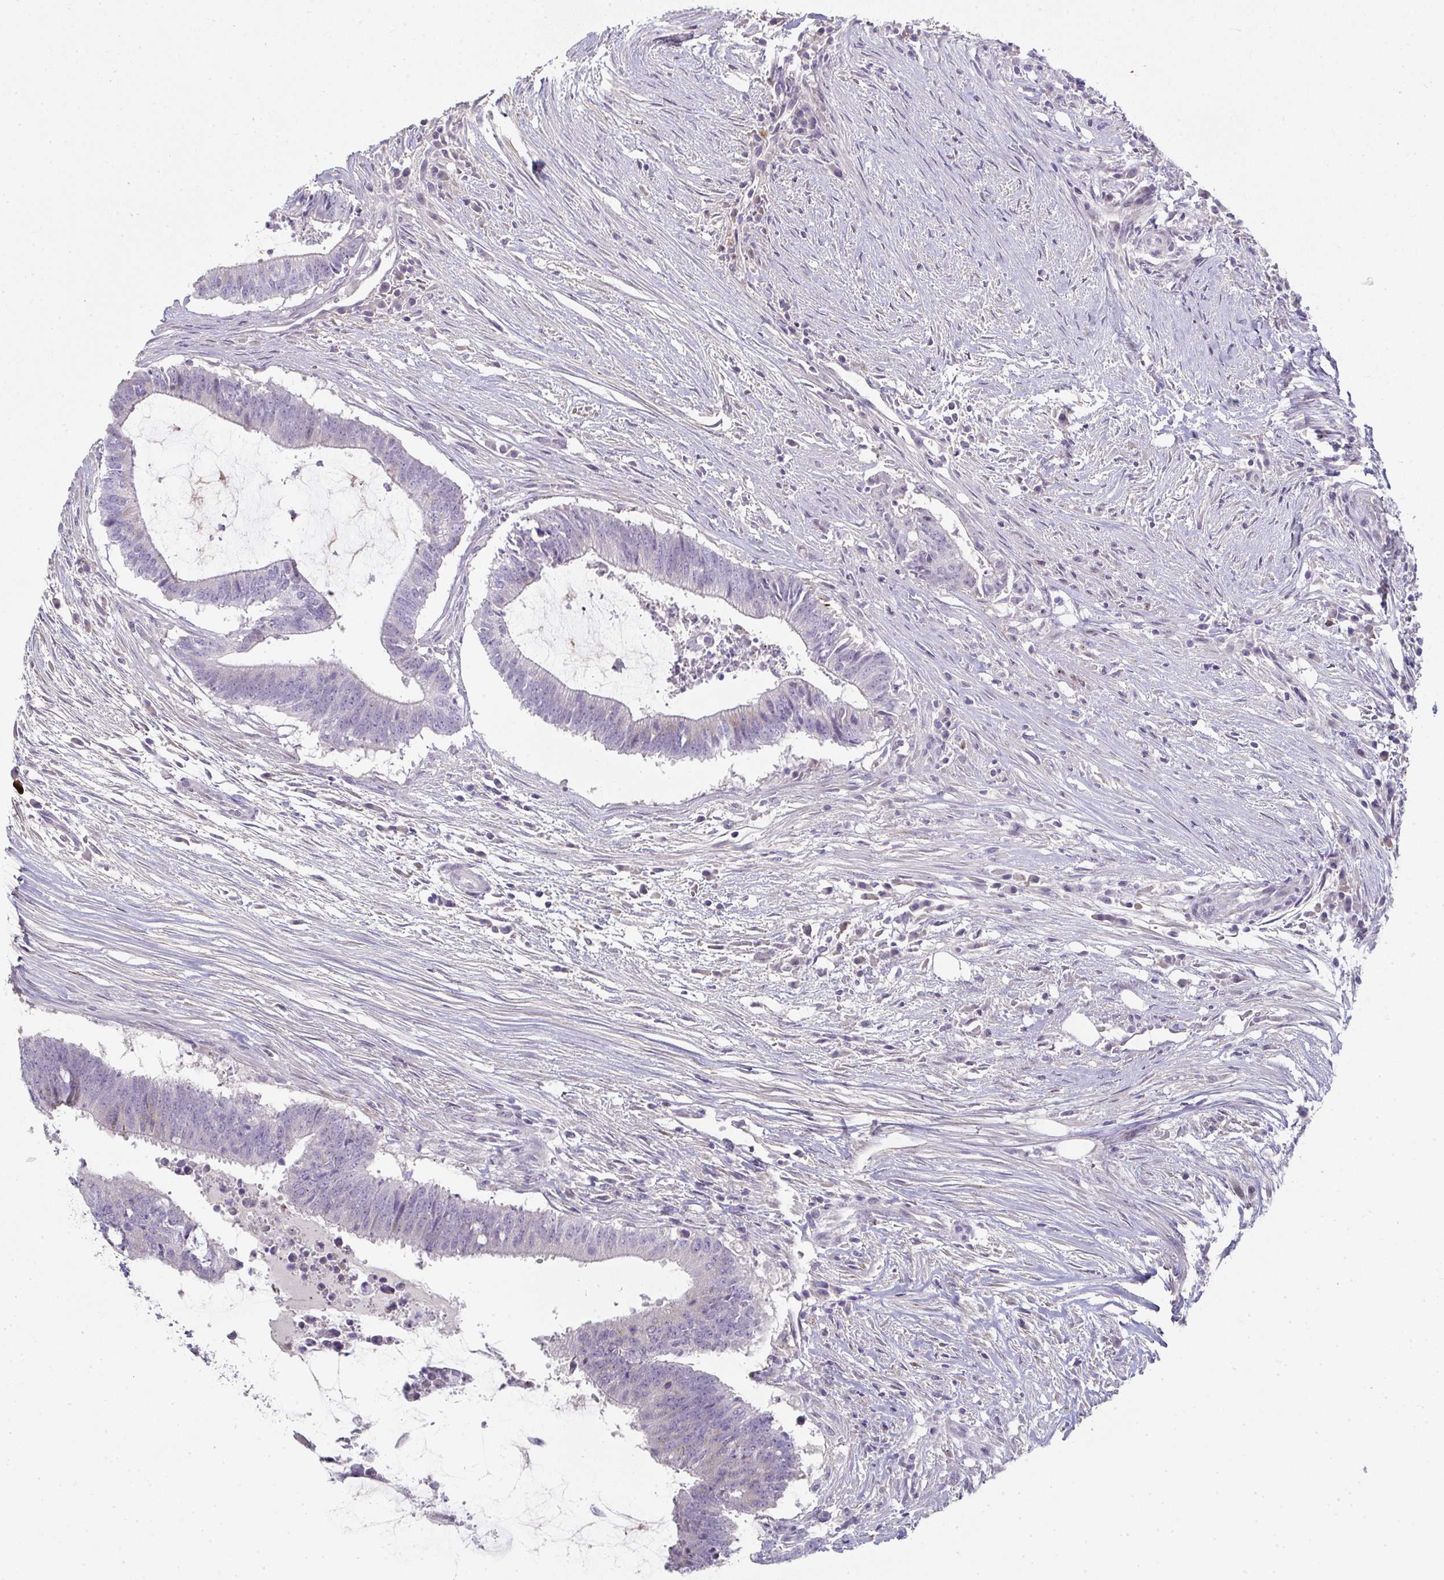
{"staining": {"intensity": "negative", "quantity": "none", "location": "none"}, "tissue": "colorectal cancer", "cell_type": "Tumor cells", "image_type": "cancer", "snomed": [{"axis": "morphology", "description": "Adenocarcinoma, NOS"}, {"axis": "topography", "description": "Colon"}], "caption": "IHC of adenocarcinoma (colorectal) displays no staining in tumor cells.", "gene": "A1CF", "patient": {"sex": "female", "age": 43}}